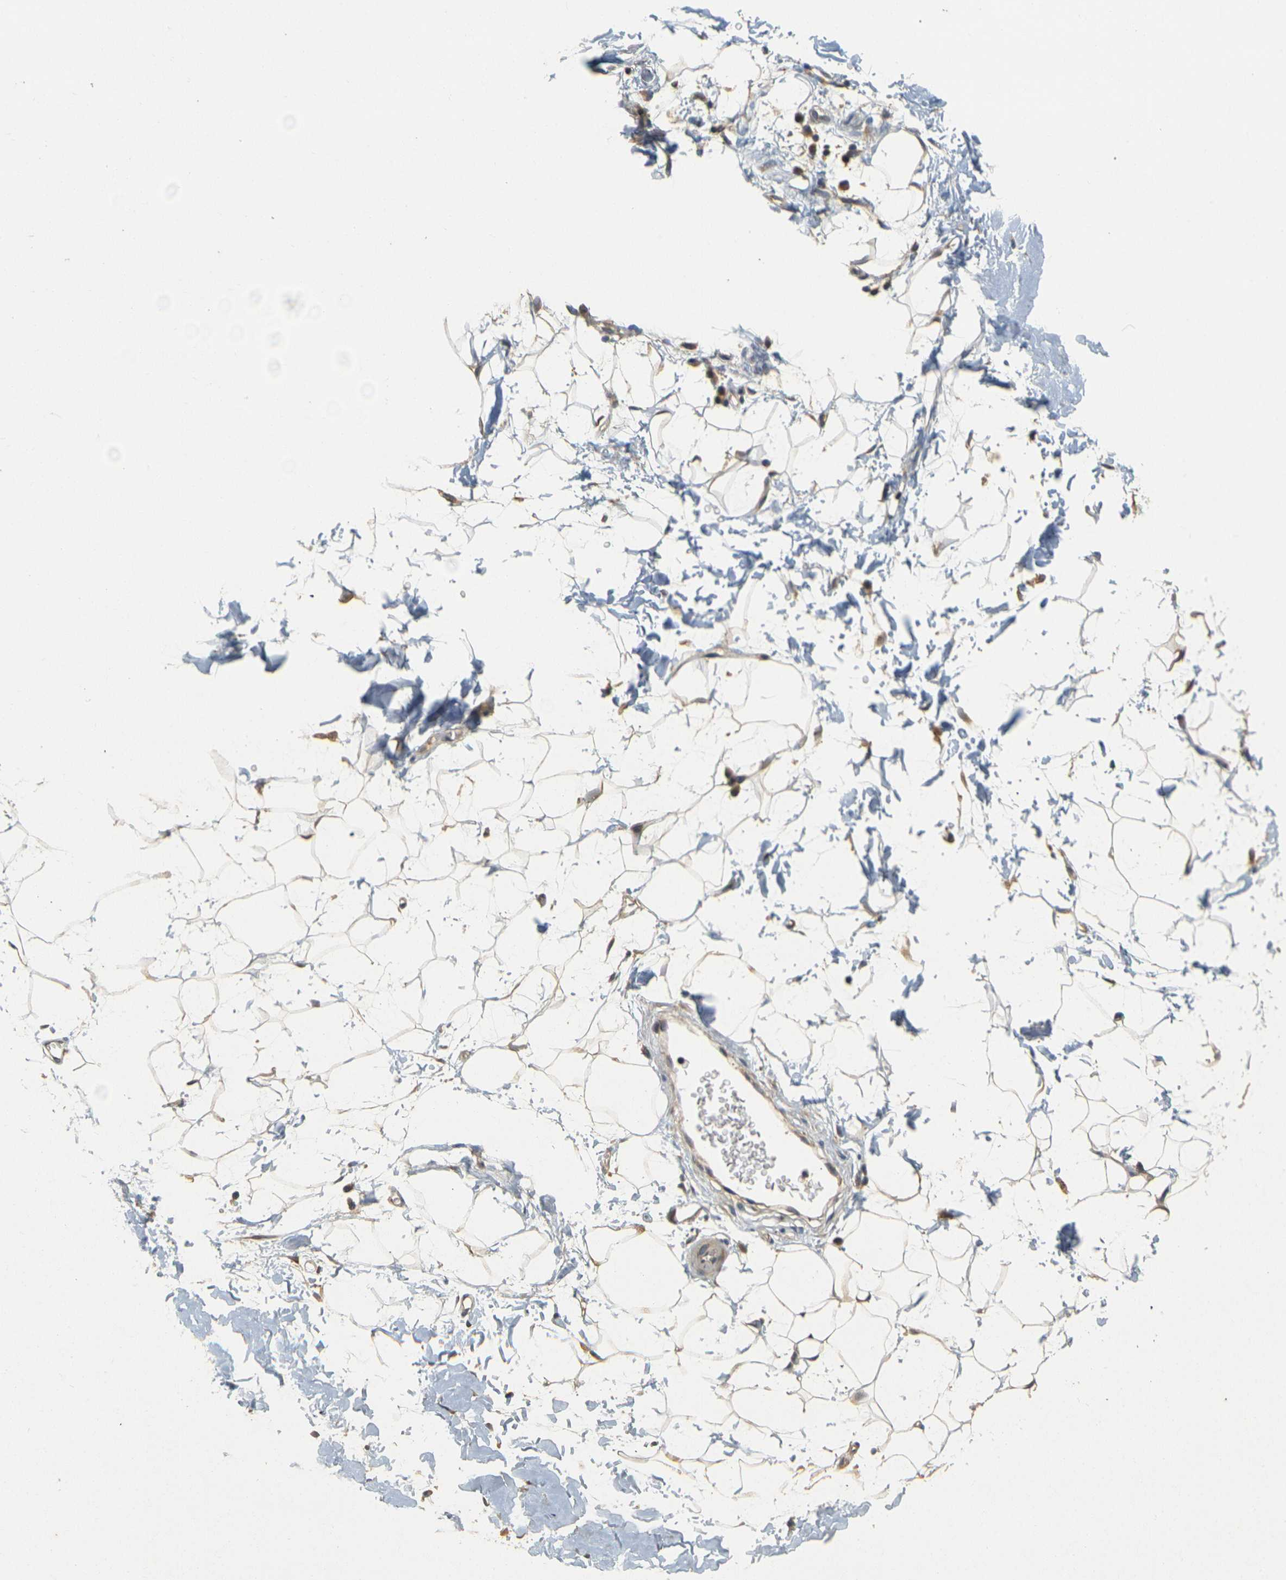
{"staining": {"intensity": "weak", "quantity": ">75%", "location": "cytoplasmic/membranous"}, "tissue": "adipose tissue", "cell_type": "Adipocytes", "image_type": "normal", "snomed": [{"axis": "morphology", "description": "Normal tissue, NOS"}, {"axis": "topography", "description": "Soft tissue"}], "caption": "Adipose tissue stained with DAB (3,3'-diaminobenzidine) immunohistochemistry demonstrates low levels of weak cytoplasmic/membranous positivity in about >75% of adipocytes. (Stains: DAB in brown, nuclei in blue, Microscopy: brightfield microscopy at high magnification).", "gene": "GDAP1", "patient": {"sex": "male", "age": 72}}